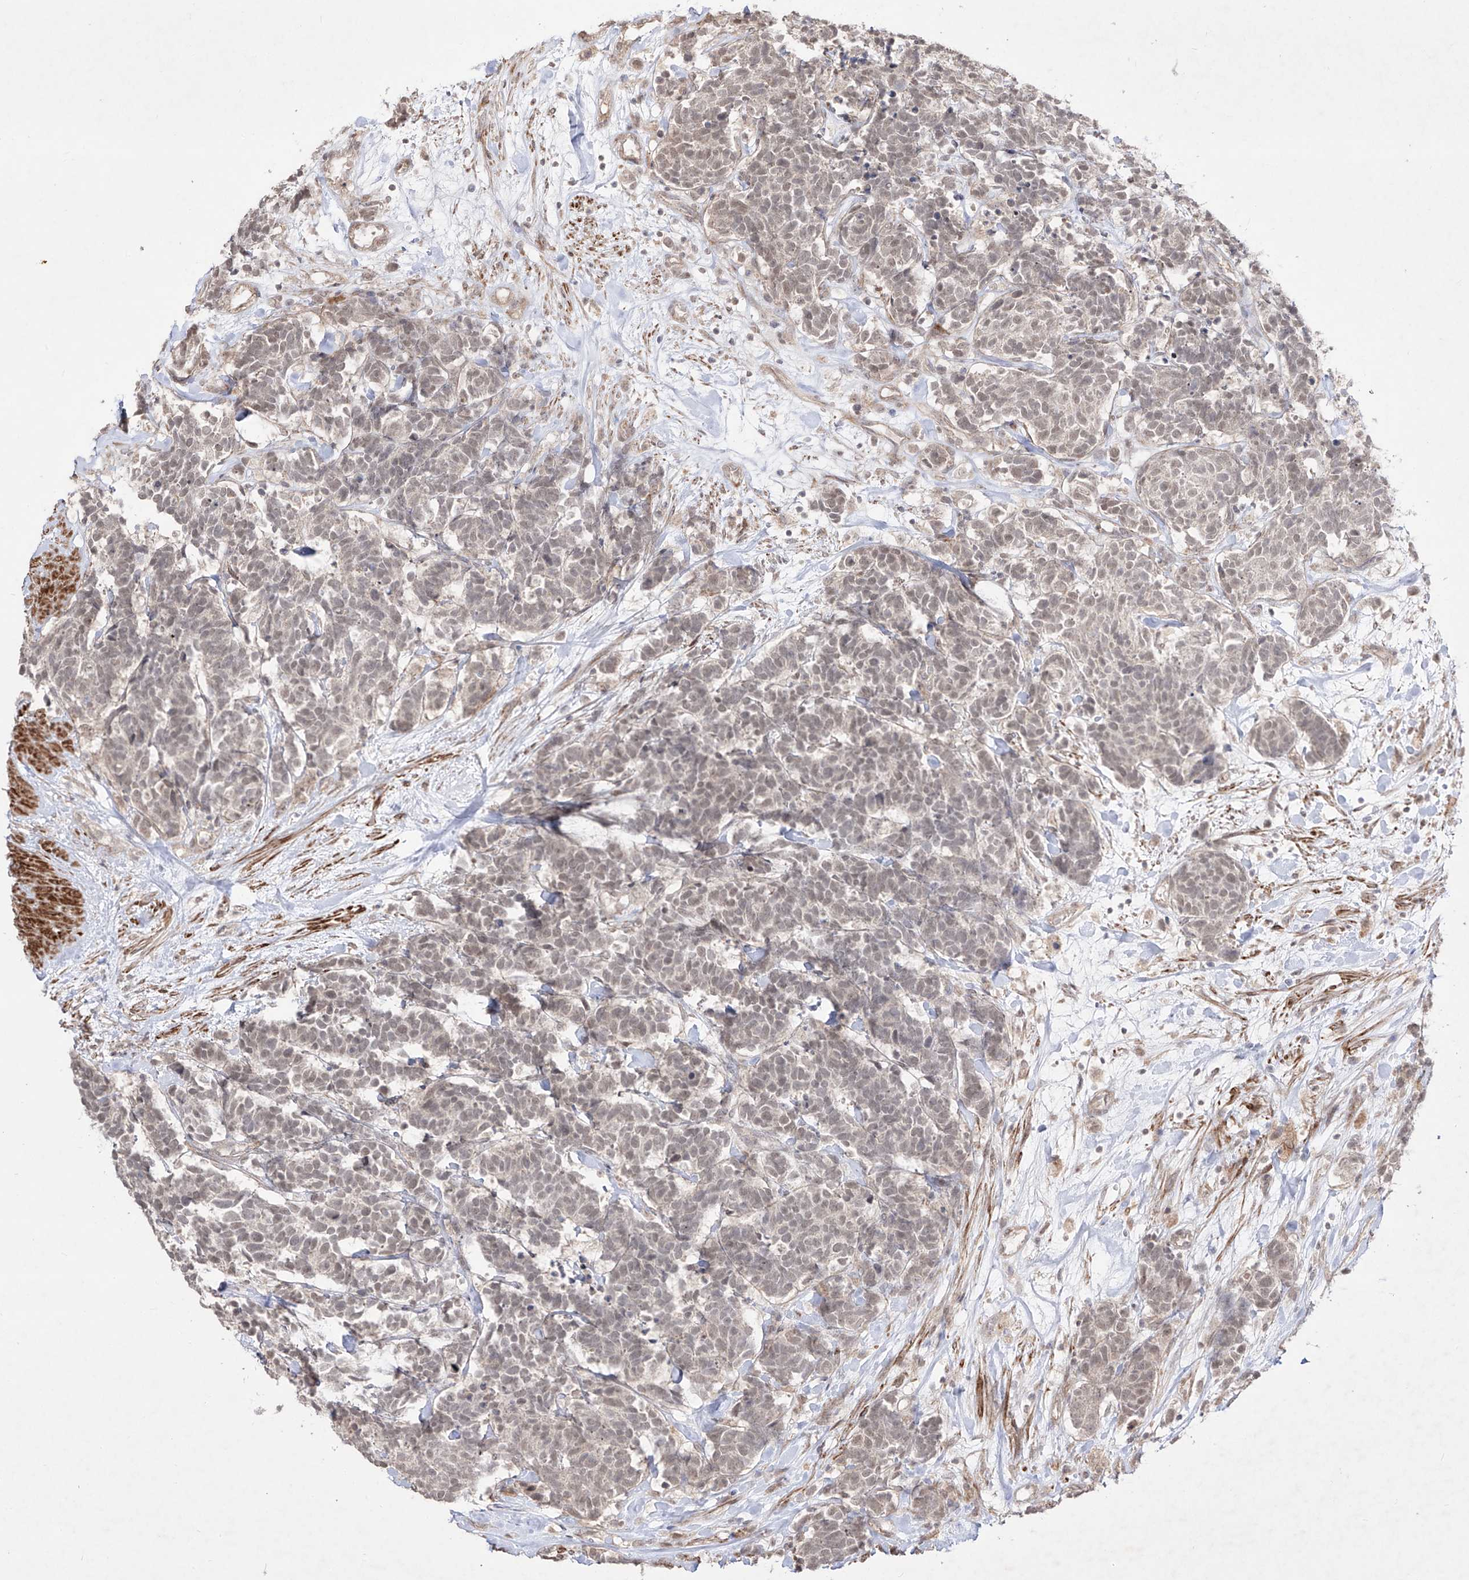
{"staining": {"intensity": "weak", "quantity": "<25%", "location": "cytoplasmic/membranous"}, "tissue": "carcinoid", "cell_type": "Tumor cells", "image_type": "cancer", "snomed": [{"axis": "morphology", "description": "Carcinoma, NOS"}, {"axis": "morphology", "description": "Carcinoid, malignant, NOS"}, {"axis": "topography", "description": "Urinary bladder"}], "caption": "Tumor cells show no significant staining in carcinoid. Brightfield microscopy of IHC stained with DAB (brown) and hematoxylin (blue), captured at high magnification.", "gene": "KDM1B", "patient": {"sex": "male", "age": 57}}